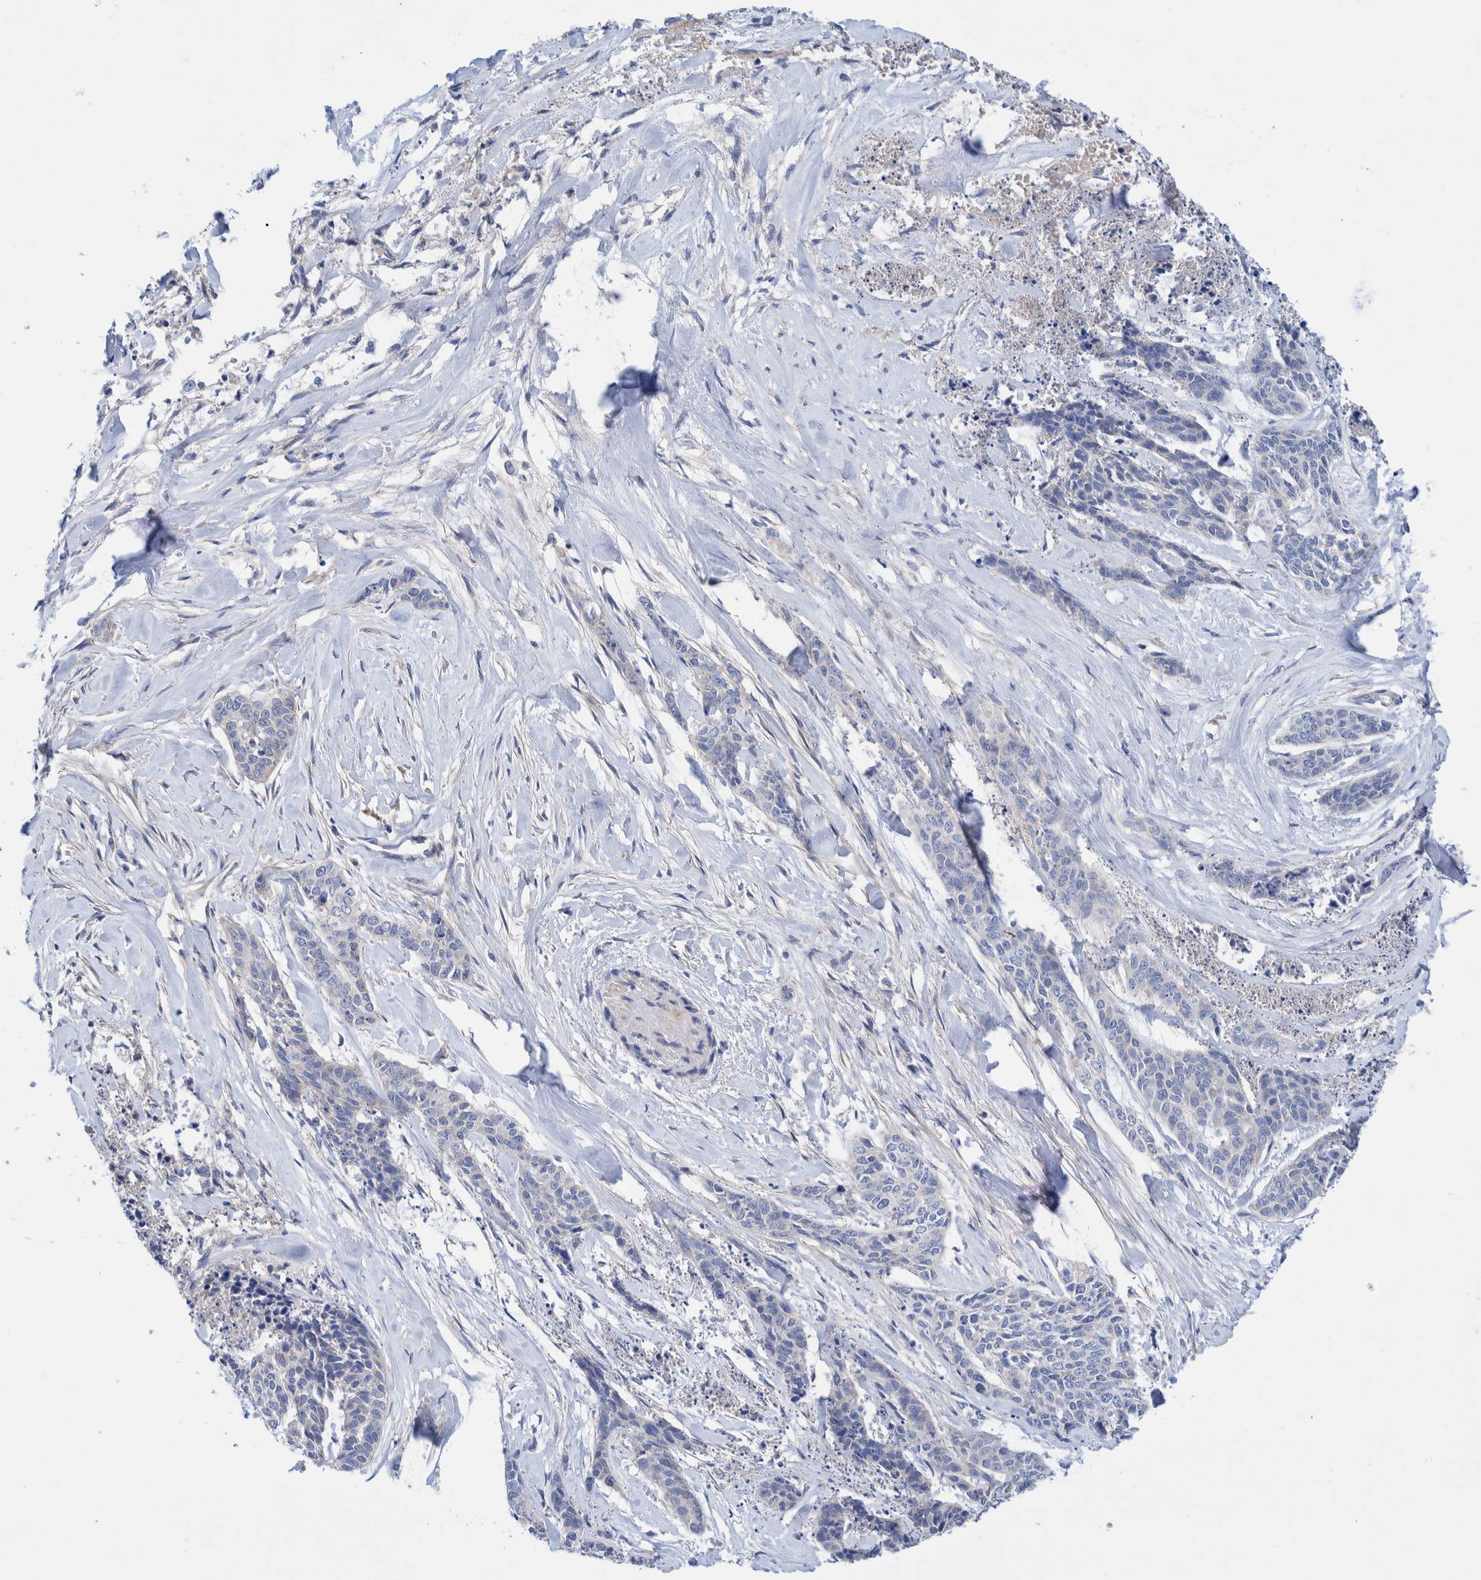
{"staining": {"intensity": "negative", "quantity": "none", "location": "none"}, "tissue": "skin cancer", "cell_type": "Tumor cells", "image_type": "cancer", "snomed": [{"axis": "morphology", "description": "Basal cell carcinoma"}, {"axis": "topography", "description": "Skin"}], "caption": "This is an immunohistochemistry (IHC) photomicrograph of human skin basal cell carcinoma. There is no staining in tumor cells.", "gene": "DECR1", "patient": {"sex": "female", "age": 64}}